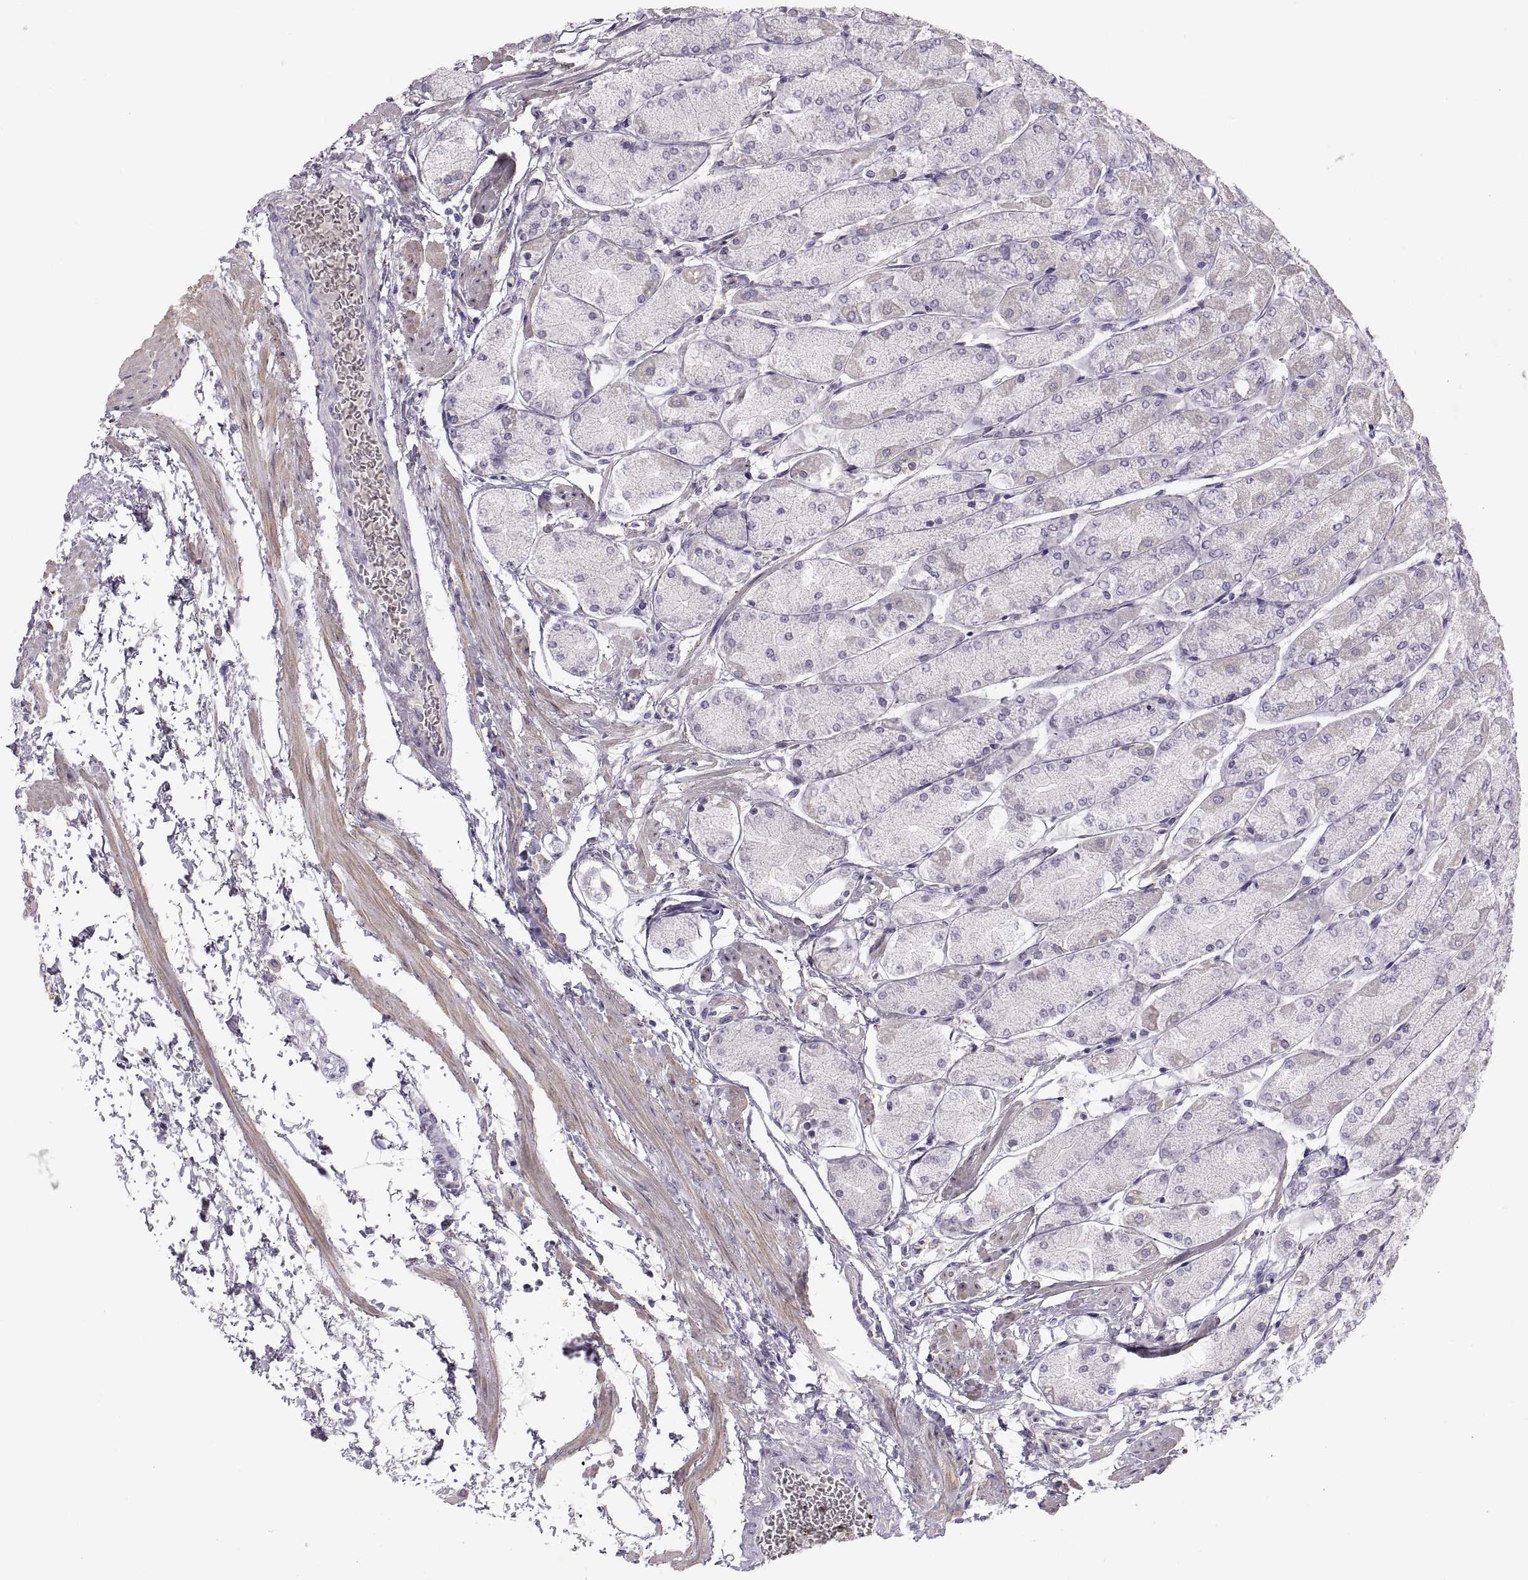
{"staining": {"intensity": "negative", "quantity": "none", "location": "none"}, "tissue": "stomach", "cell_type": "Glandular cells", "image_type": "normal", "snomed": [{"axis": "morphology", "description": "Normal tissue, NOS"}, {"axis": "topography", "description": "Stomach, upper"}], "caption": "DAB (3,3'-diaminobenzidine) immunohistochemical staining of benign human stomach demonstrates no significant positivity in glandular cells.", "gene": "COL9A3", "patient": {"sex": "male", "age": 60}}